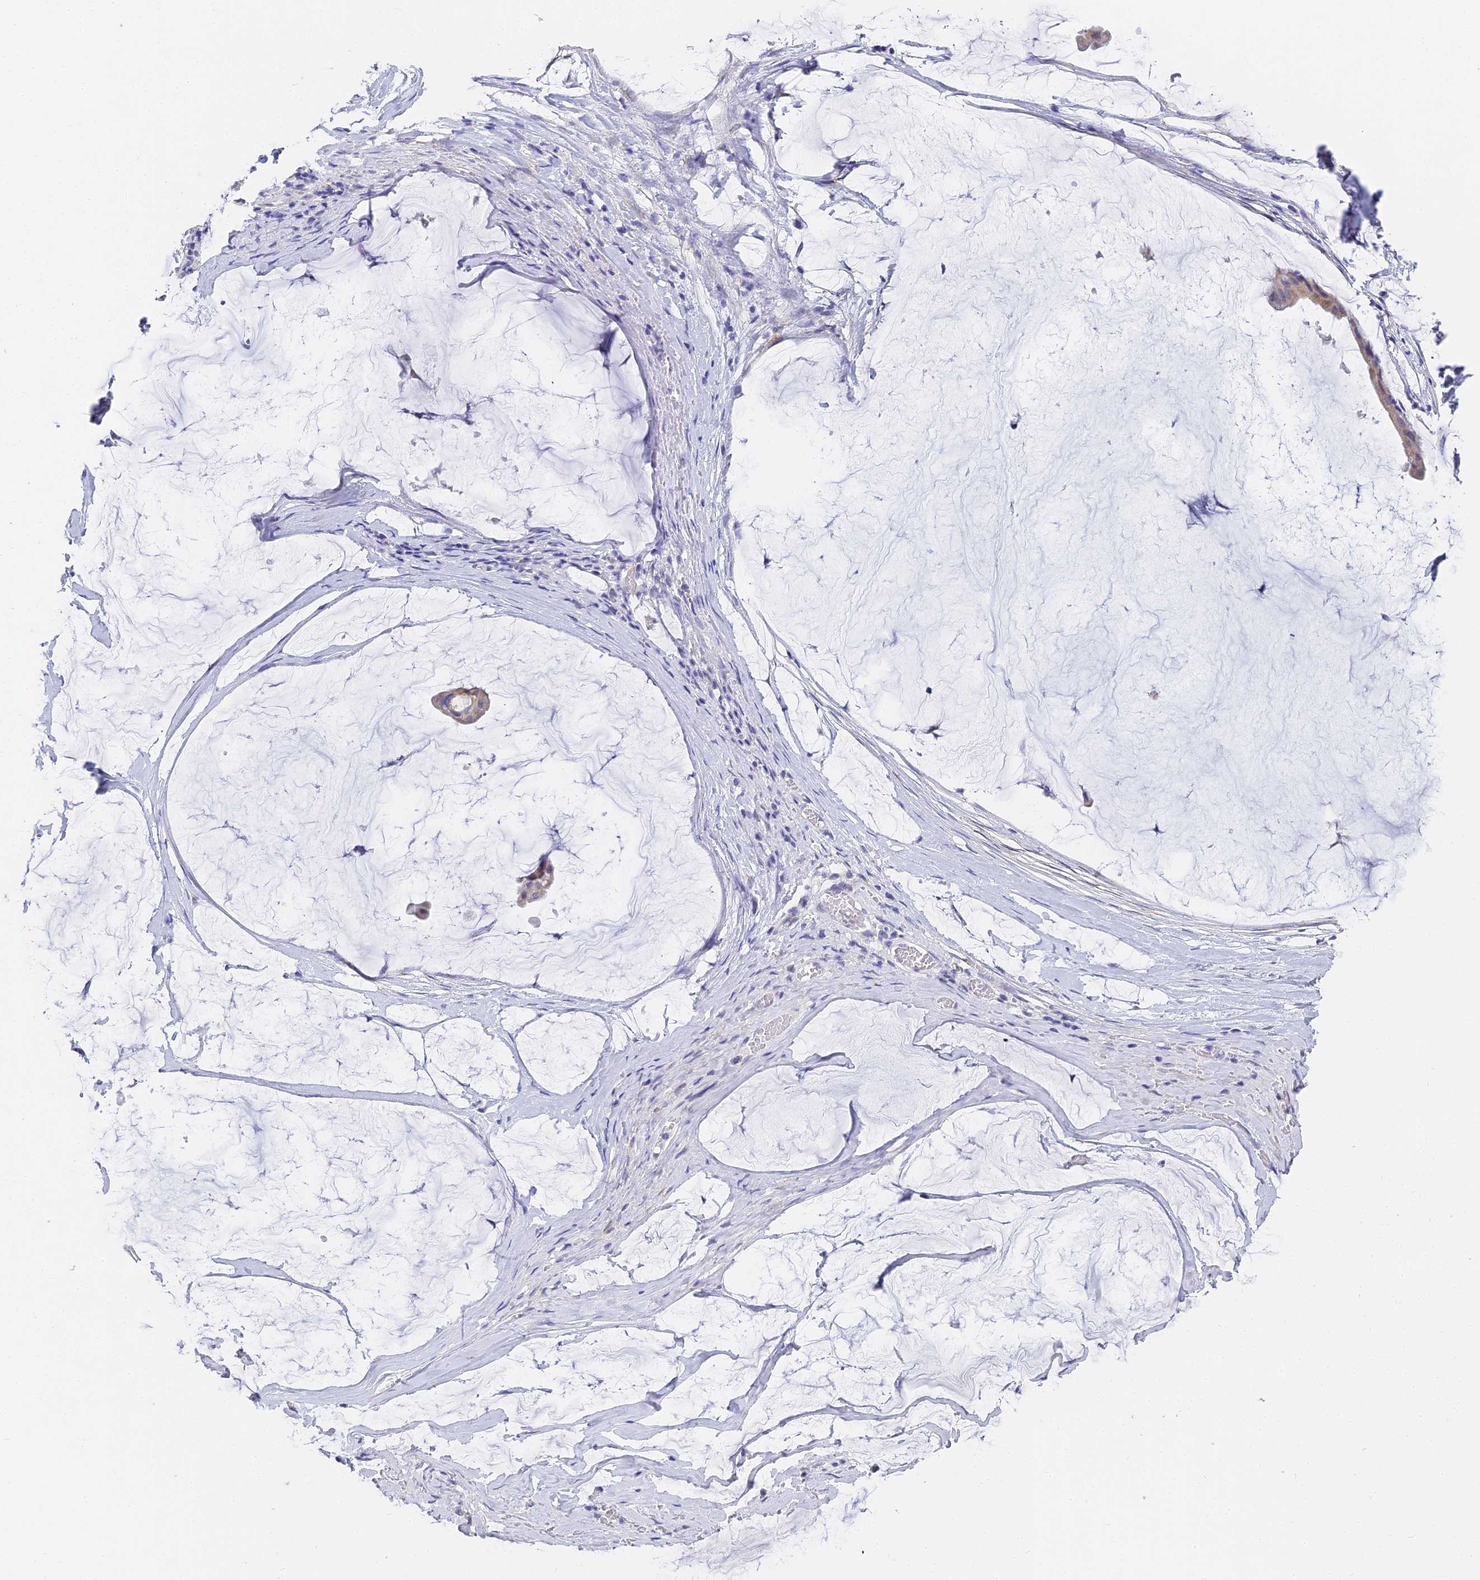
{"staining": {"intensity": "weak", "quantity": "<25%", "location": "cytoplasmic/membranous"}, "tissue": "ovarian cancer", "cell_type": "Tumor cells", "image_type": "cancer", "snomed": [{"axis": "morphology", "description": "Cystadenocarcinoma, mucinous, NOS"}, {"axis": "topography", "description": "Ovary"}], "caption": "IHC of human ovarian mucinous cystadenocarcinoma displays no expression in tumor cells.", "gene": "GJA1", "patient": {"sex": "female", "age": 73}}